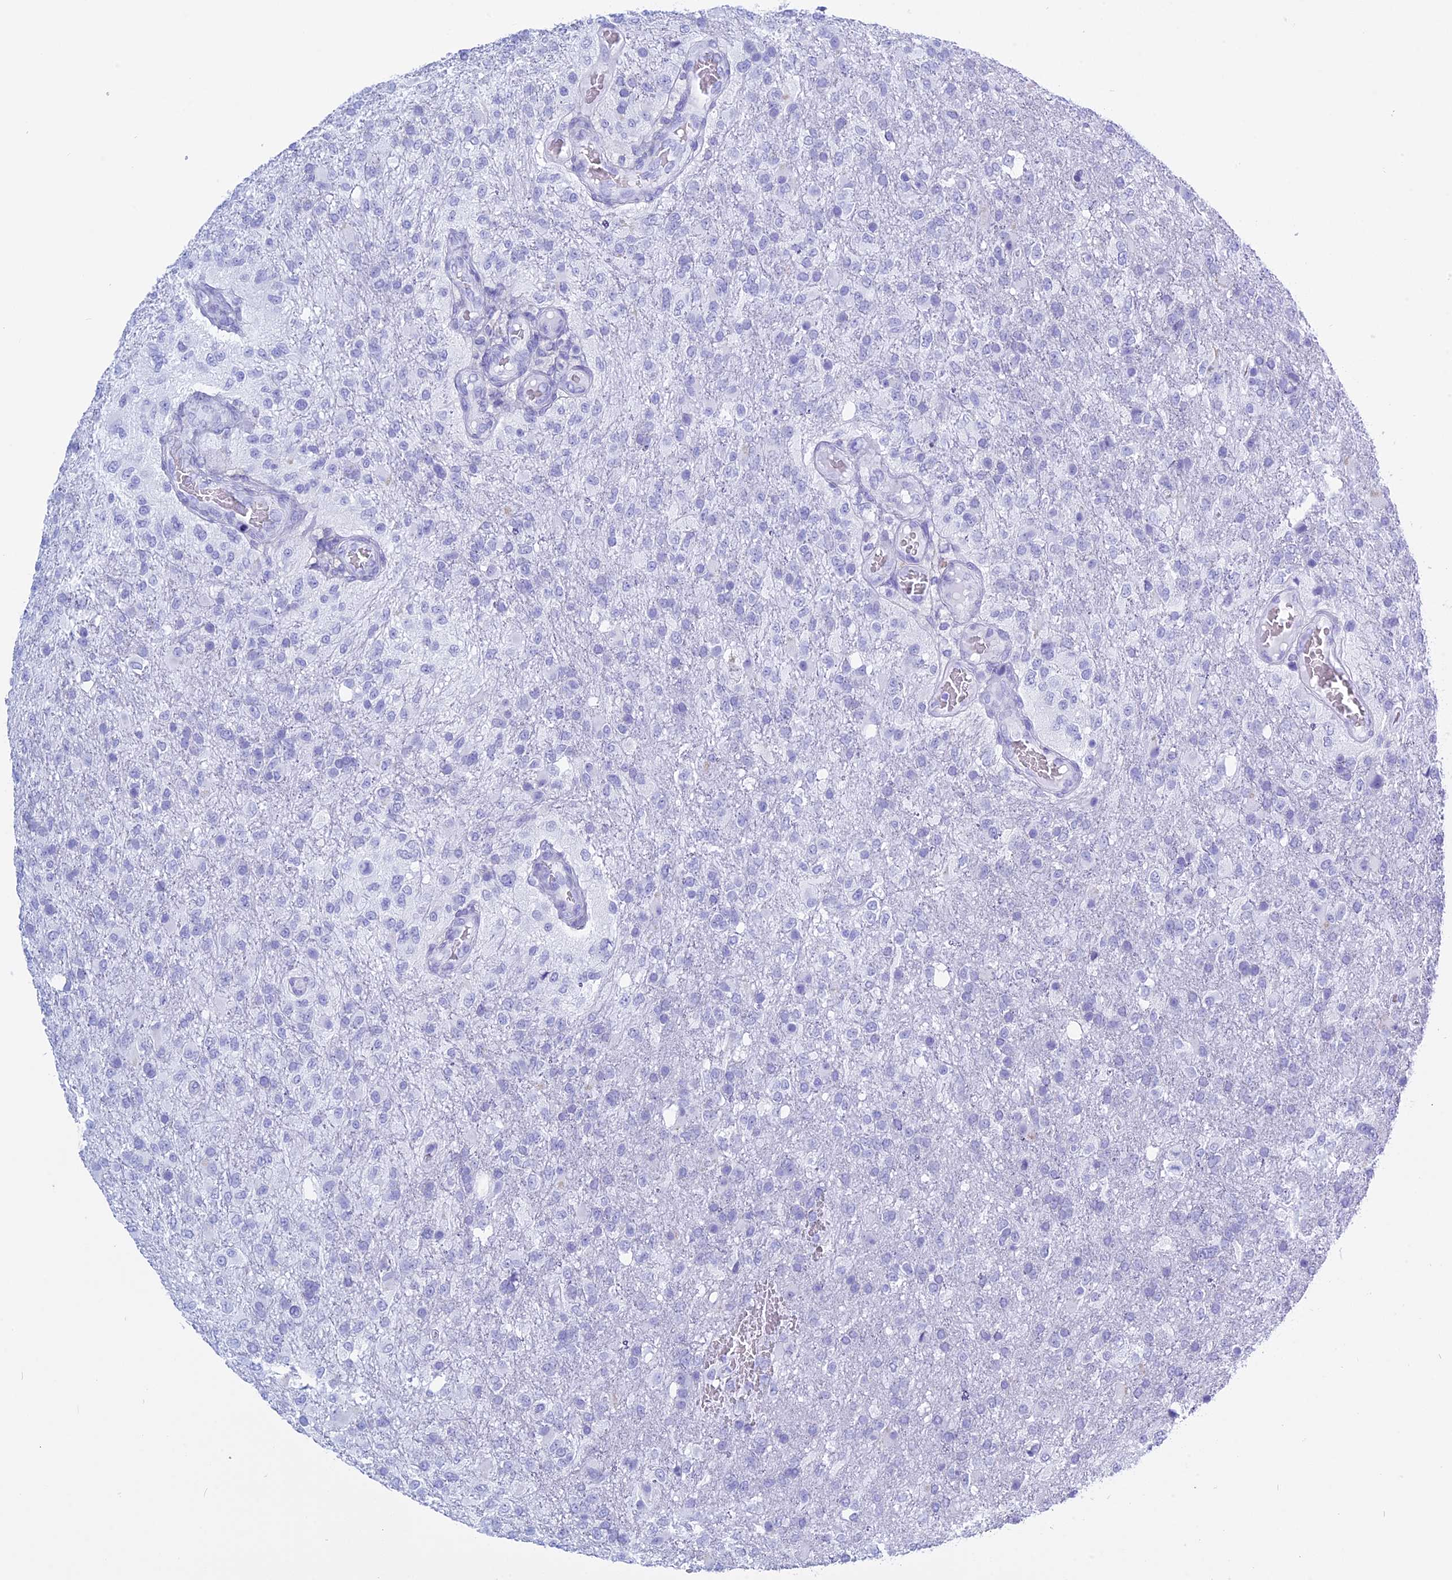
{"staining": {"intensity": "negative", "quantity": "none", "location": "none"}, "tissue": "glioma", "cell_type": "Tumor cells", "image_type": "cancer", "snomed": [{"axis": "morphology", "description": "Glioma, malignant, High grade"}, {"axis": "topography", "description": "Brain"}], "caption": "Tumor cells show no significant staining in glioma.", "gene": "KCTD21", "patient": {"sex": "female", "age": 74}}